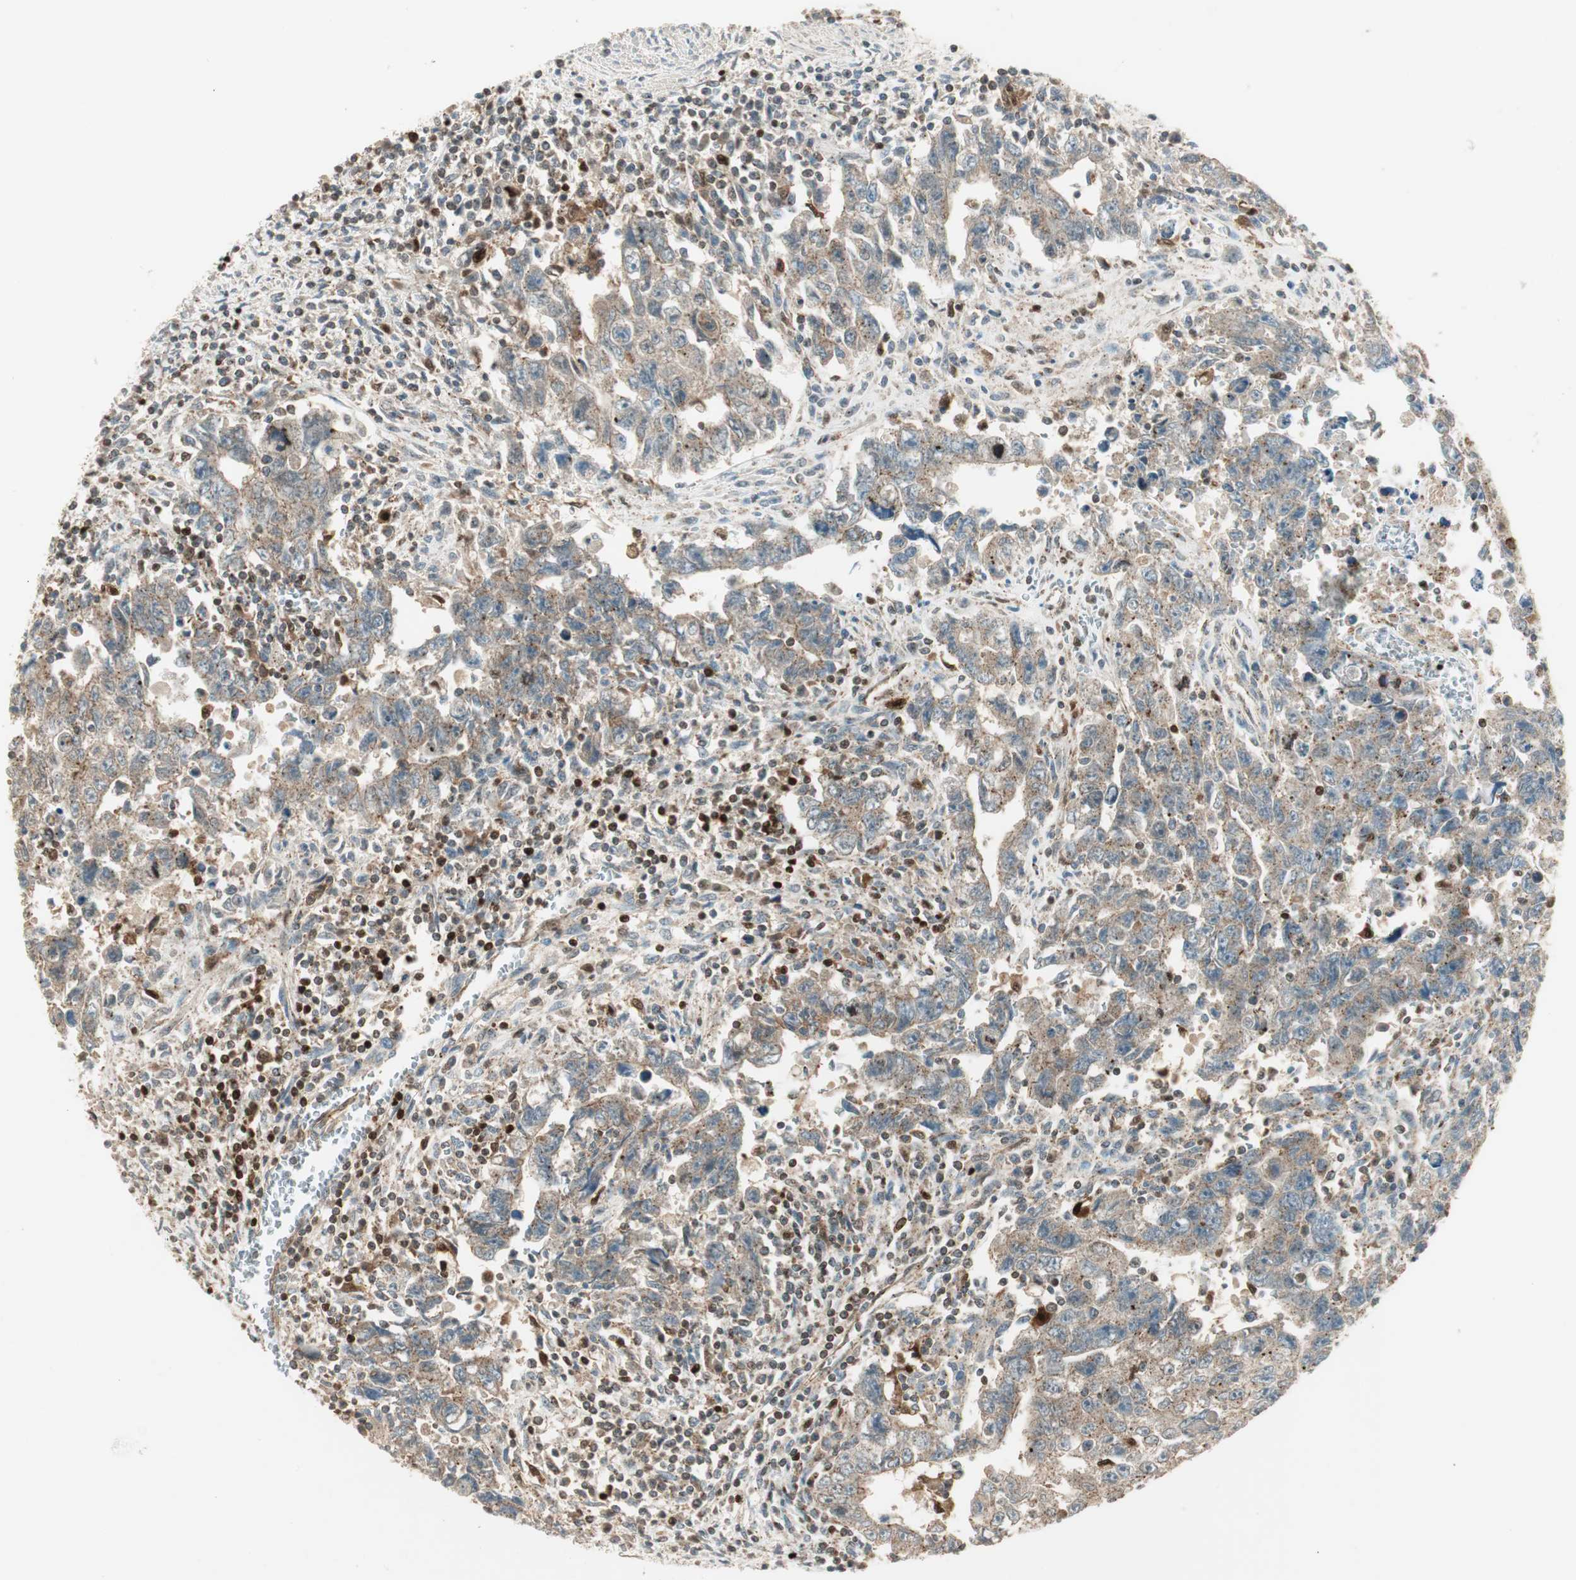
{"staining": {"intensity": "weak", "quantity": ">75%", "location": "cytoplasmic/membranous"}, "tissue": "testis cancer", "cell_type": "Tumor cells", "image_type": "cancer", "snomed": [{"axis": "morphology", "description": "Carcinoma, Embryonal, NOS"}, {"axis": "topography", "description": "Testis"}], "caption": "About >75% of tumor cells in human testis cancer reveal weak cytoplasmic/membranous protein positivity as visualized by brown immunohistochemical staining.", "gene": "LTA4H", "patient": {"sex": "male", "age": 28}}